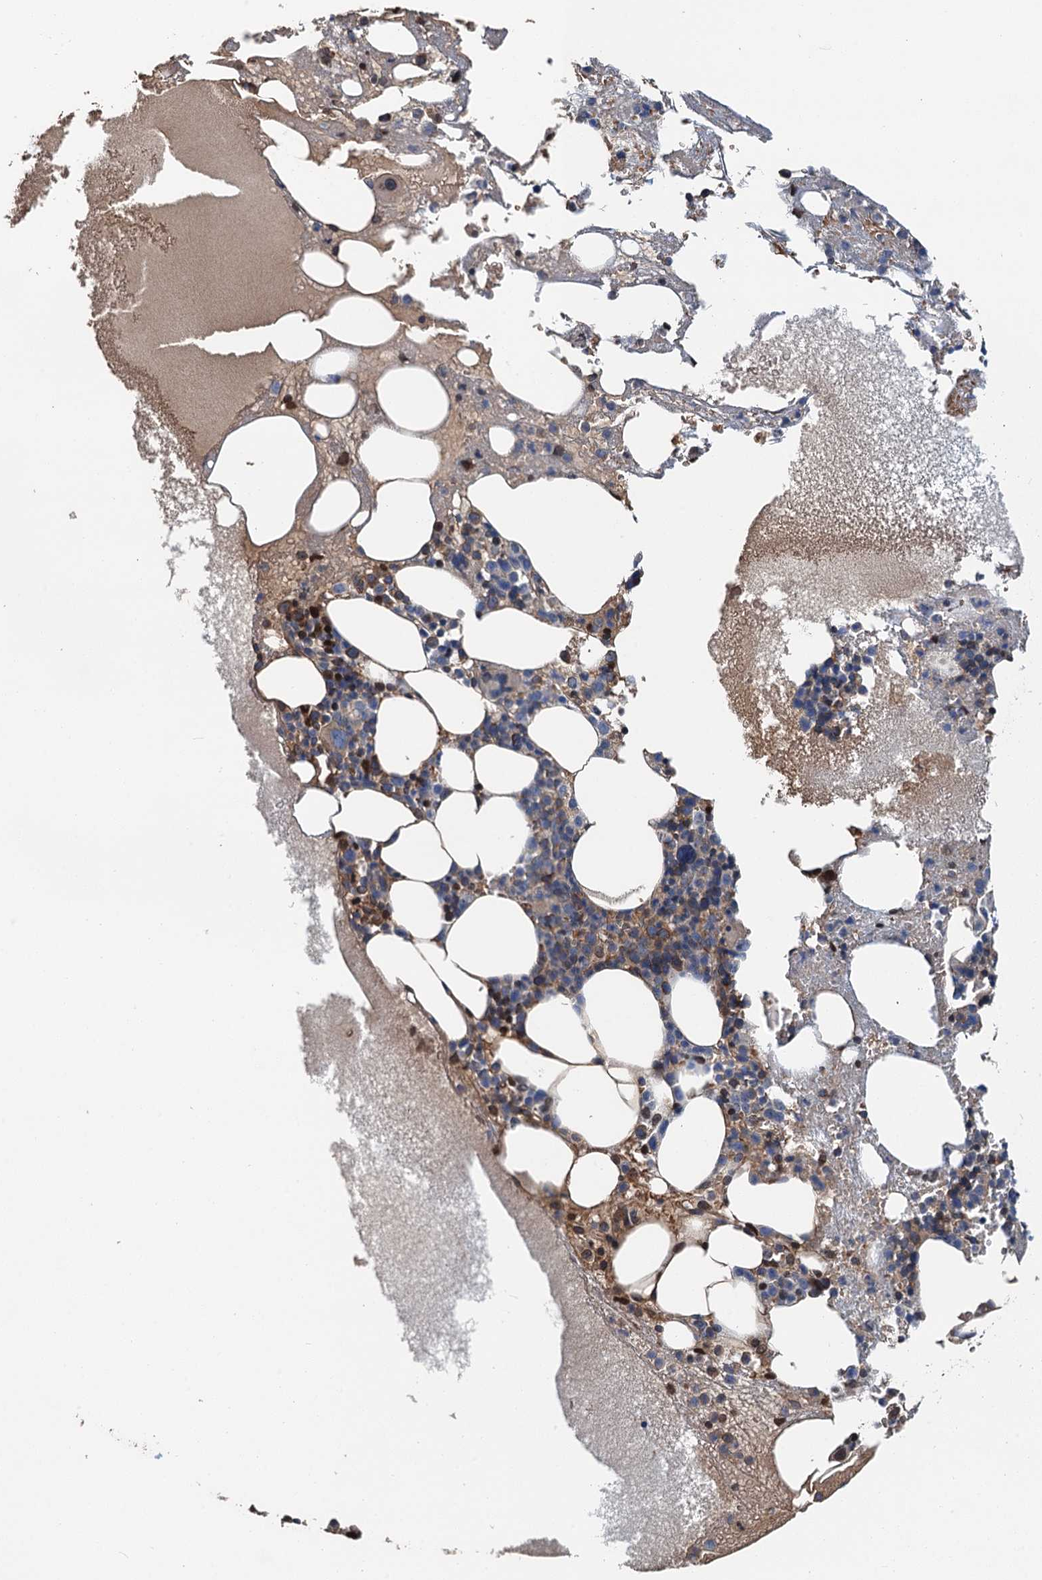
{"staining": {"intensity": "strong", "quantity": "<25%", "location": "cytoplasmic/membranous"}, "tissue": "bone marrow", "cell_type": "Hematopoietic cells", "image_type": "normal", "snomed": [{"axis": "morphology", "description": "Normal tissue, NOS"}, {"axis": "topography", "description": "Bone marrow"}], "caption": "About <25% of hematopoietic cells in normal human bone marrow demonstrate strong cytoplasmic/membranous protein staining as visualized by brown immunohistochemical staining.", "gene": "ROGDI", "patient": {"sex": "male", "age": 61}}